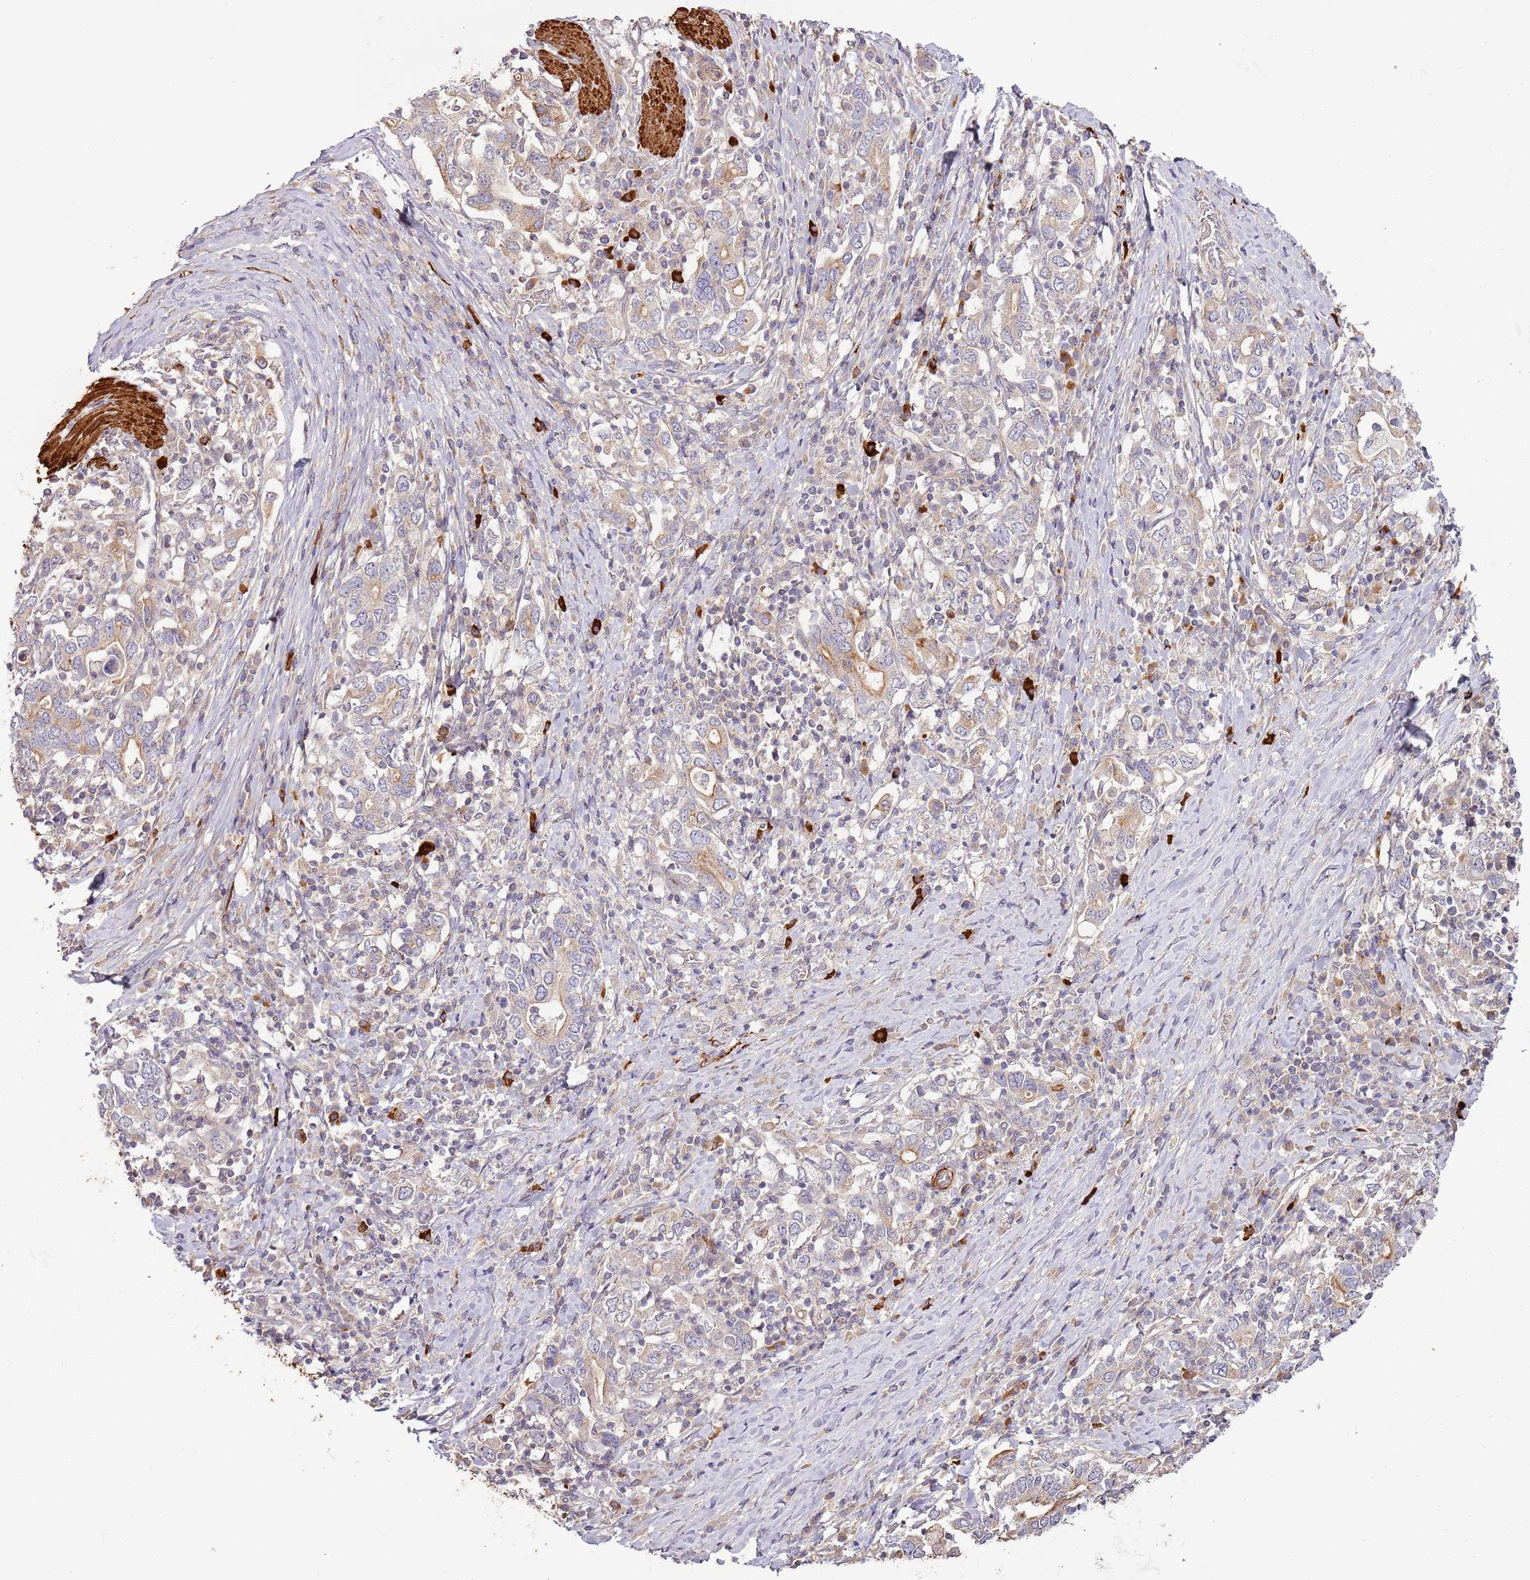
{"staining": {"intensity": "moderate", "quantity": "<25%", "location": "cytoplasmic/membranous"}, "tissue": "stomach cancer", "cell_type": "Tumor cells", "image_type": "cancer", "snomed": [{"axis": "morphology", "description": "Adenocarcinoma, NOS"}, {"axis": "topography", "description": "Stomach, upper"}, {"axis": "topography", "description": "Stomach"}], "caption": "Immunohistochemical staining of human stomach adenocarcinoma shows low levels of moderate cytoplasmic/membranous protein staining in approximately <25% of tumor cells. The staining is performed using DAB (3,3'-diaminobenzidine) brown chromogen to label protein expression. The nuclei are counter-stained blue using hematoxylin.", "gene": "RNF128", "patient": {"sex": "male", "age": 62}}